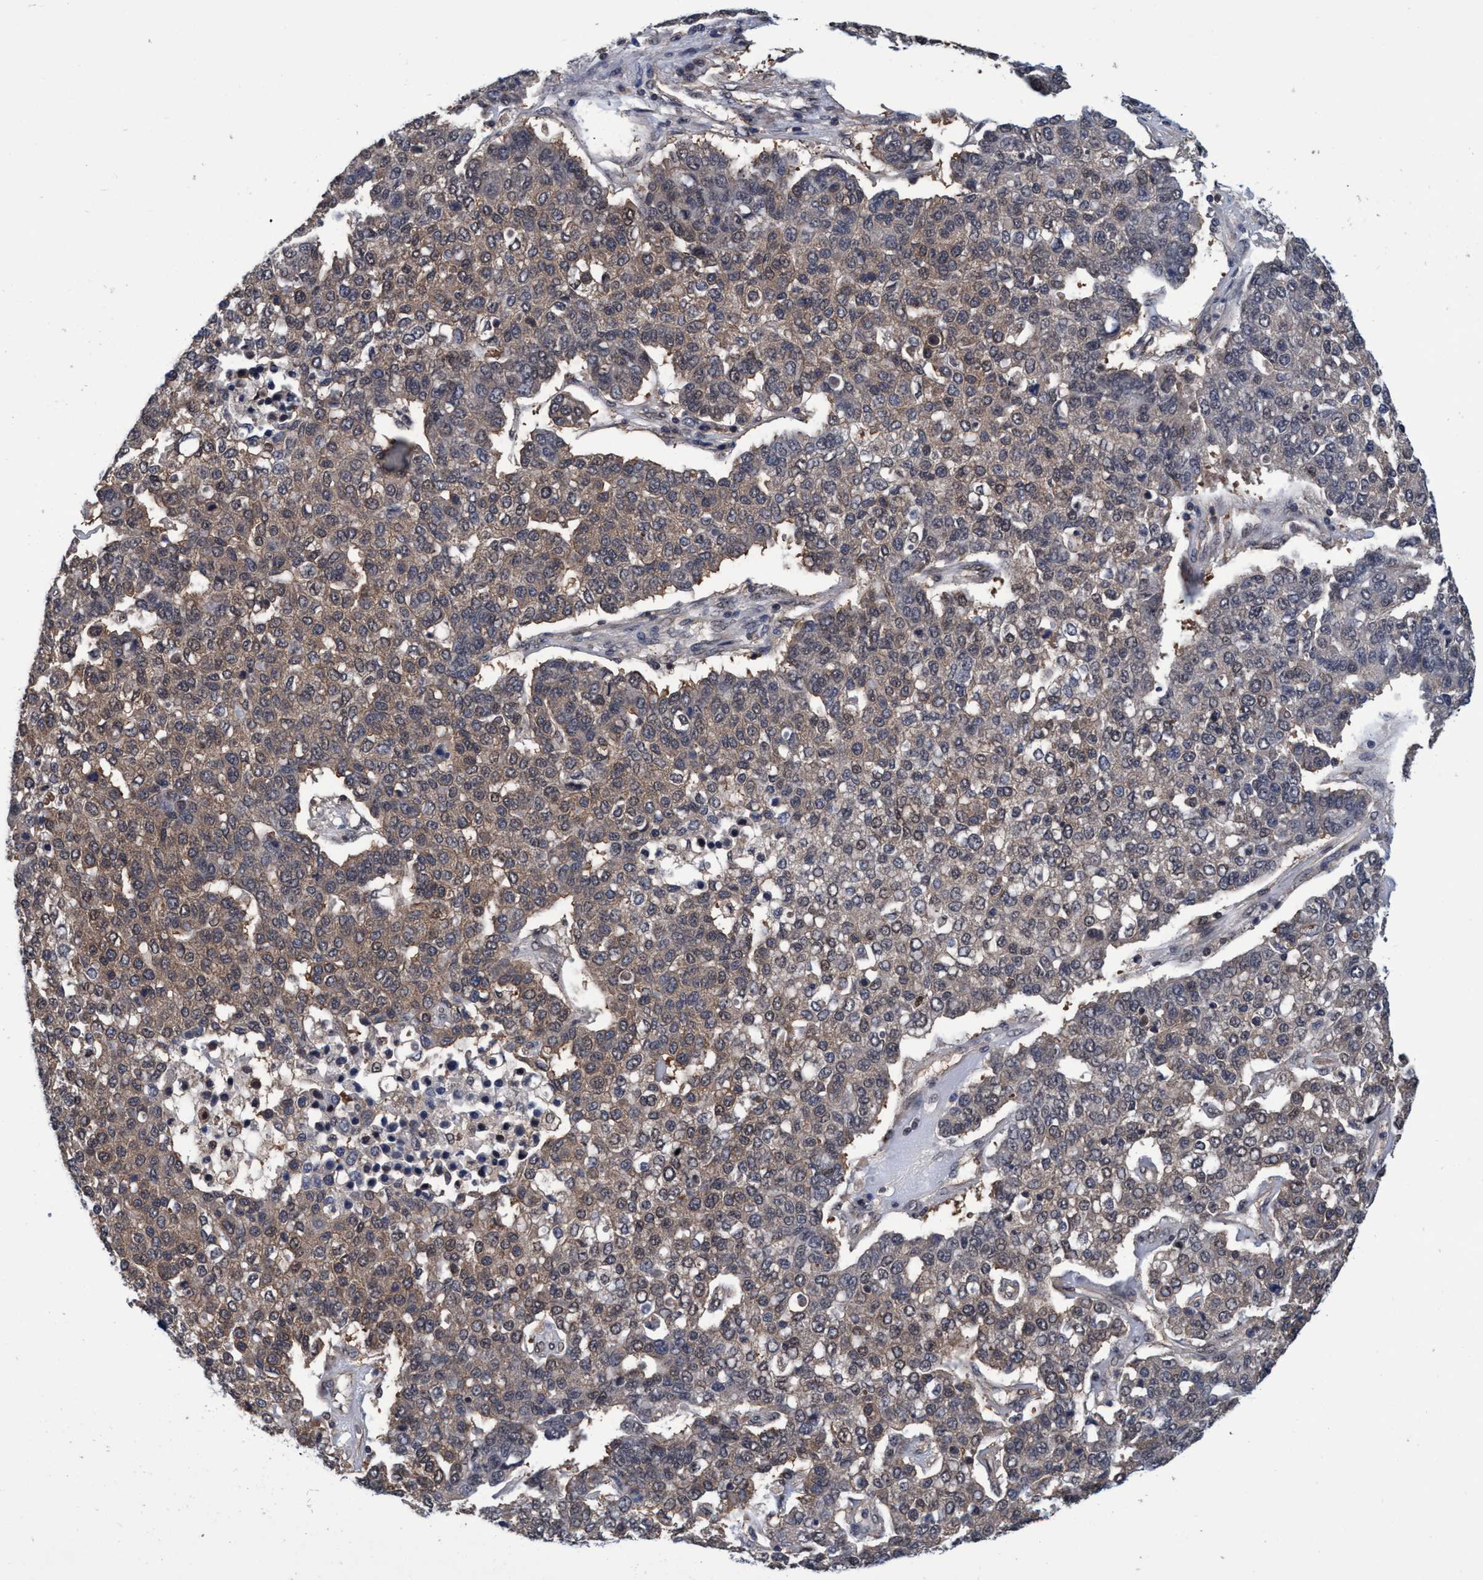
{"staining": {"intensity": "weak", "quantity": ">75%", "location": "cytoplasmic/membranous"}, "tissue": "pancreatic cancer", "cell_type": "Tumor cells", "image_type": "cancer", "snomed": [{"axis": "morphology", "description": "Adenocarcinoma, NOS"}, {"axis": "topography", "description": "Pancreas"}], "caption": "An immunohistochemistry photomicrograph of neoplastic tissue is shown. Protein staining in brown shows weak cytoplasmic/membranous positivity in pancreatic adenocarcinoma within tumor cells.", "gene": "PSMD12", "patient": {"sex": "female", "age": 61}}